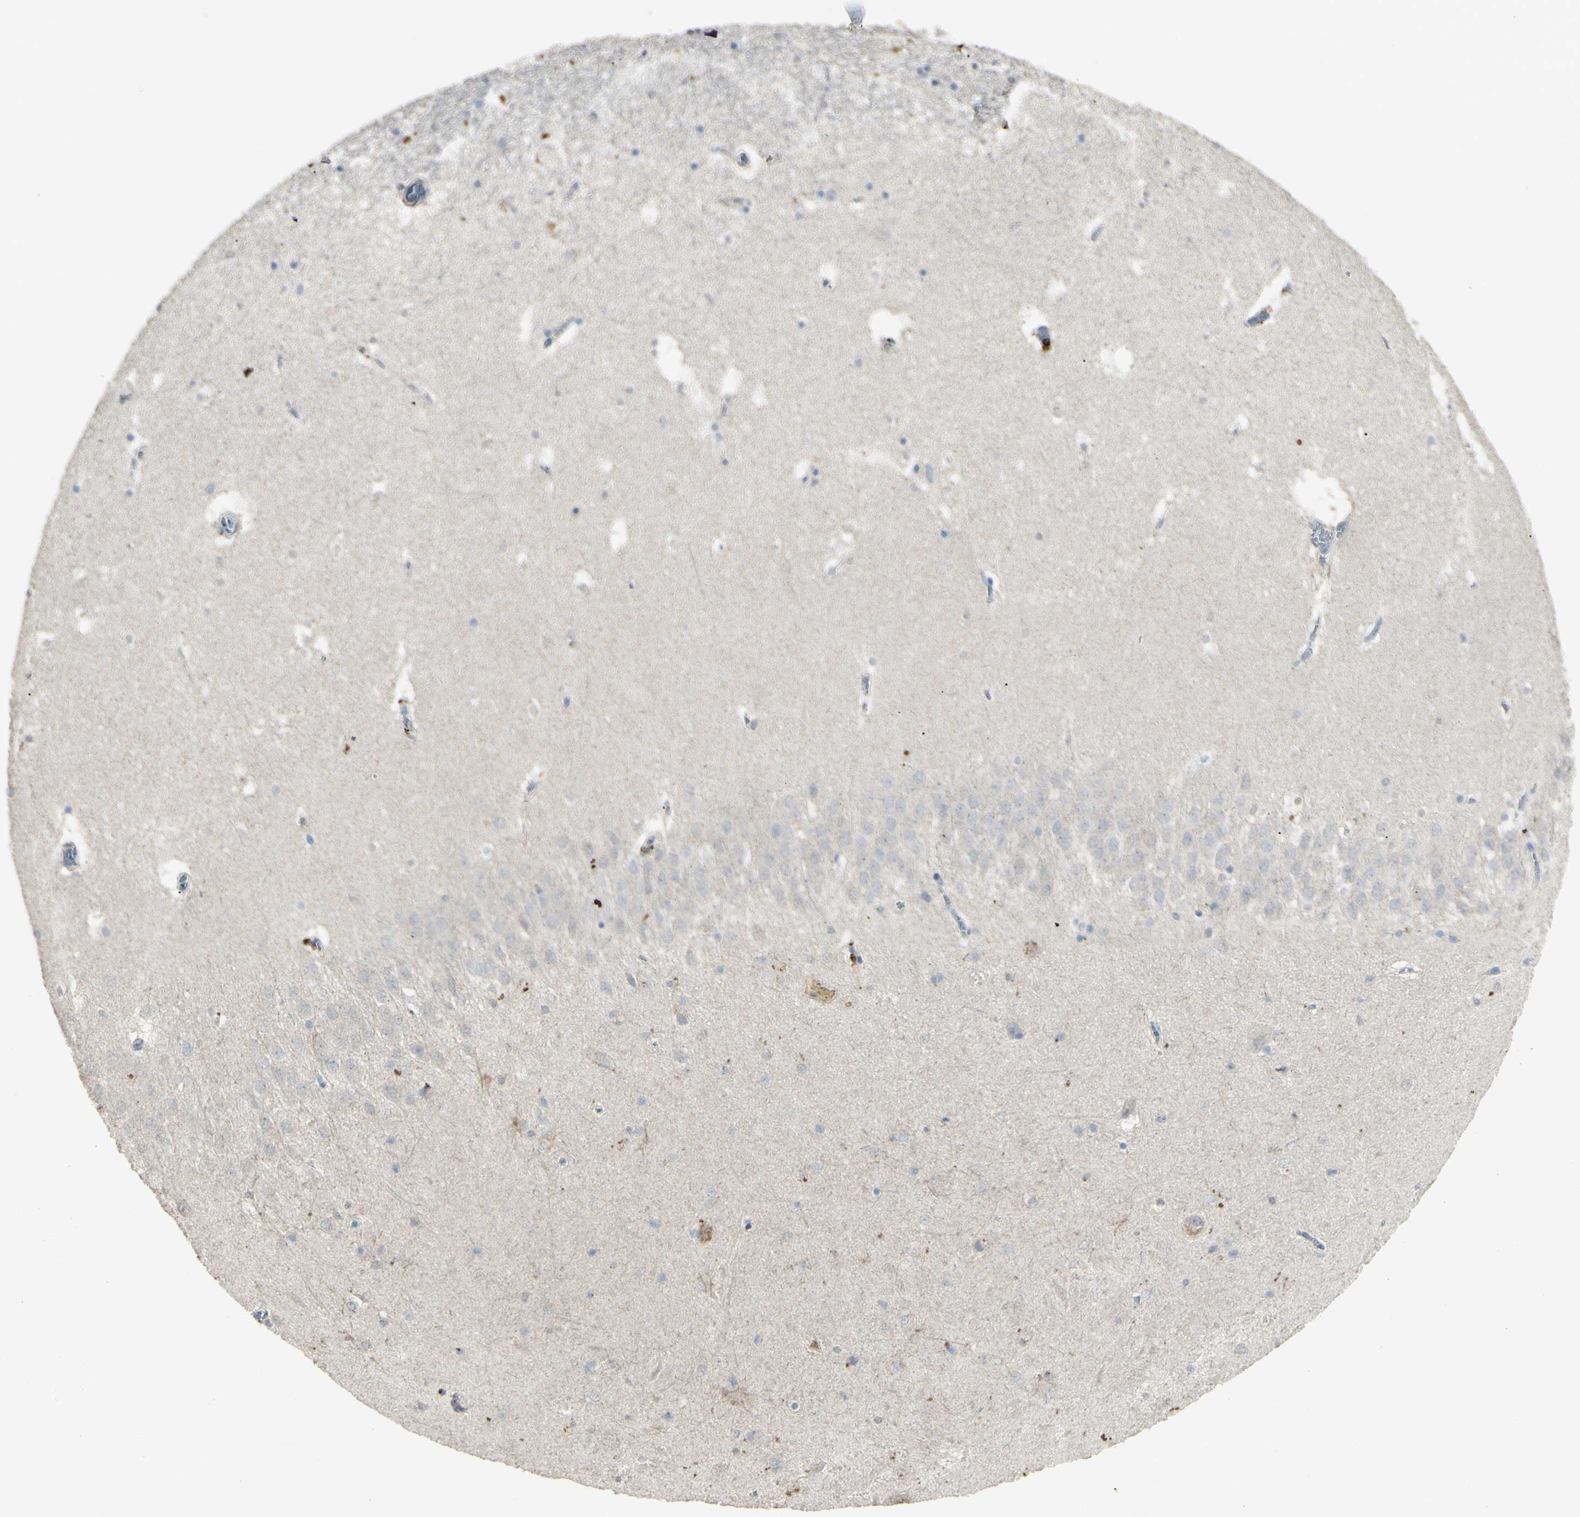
{"staining": {"intensity": "weak", "quantity": "<25%", "location": "cytoplasmic/membranous"}, "tissue": "hippocampus", "cell_type": "Glial cells", "image_type": "normal", "snomed": [{"axis": "morphology", "description": "Normal tissue, NOS"}, {"axis": "topography", "description": "Hippocampus"}], "caption": "The micrograph demonstrates no staining of glial cells in benign hippocampus.", "gene": "TIMM21", "patient": {"sex": "male", "age": 45}}